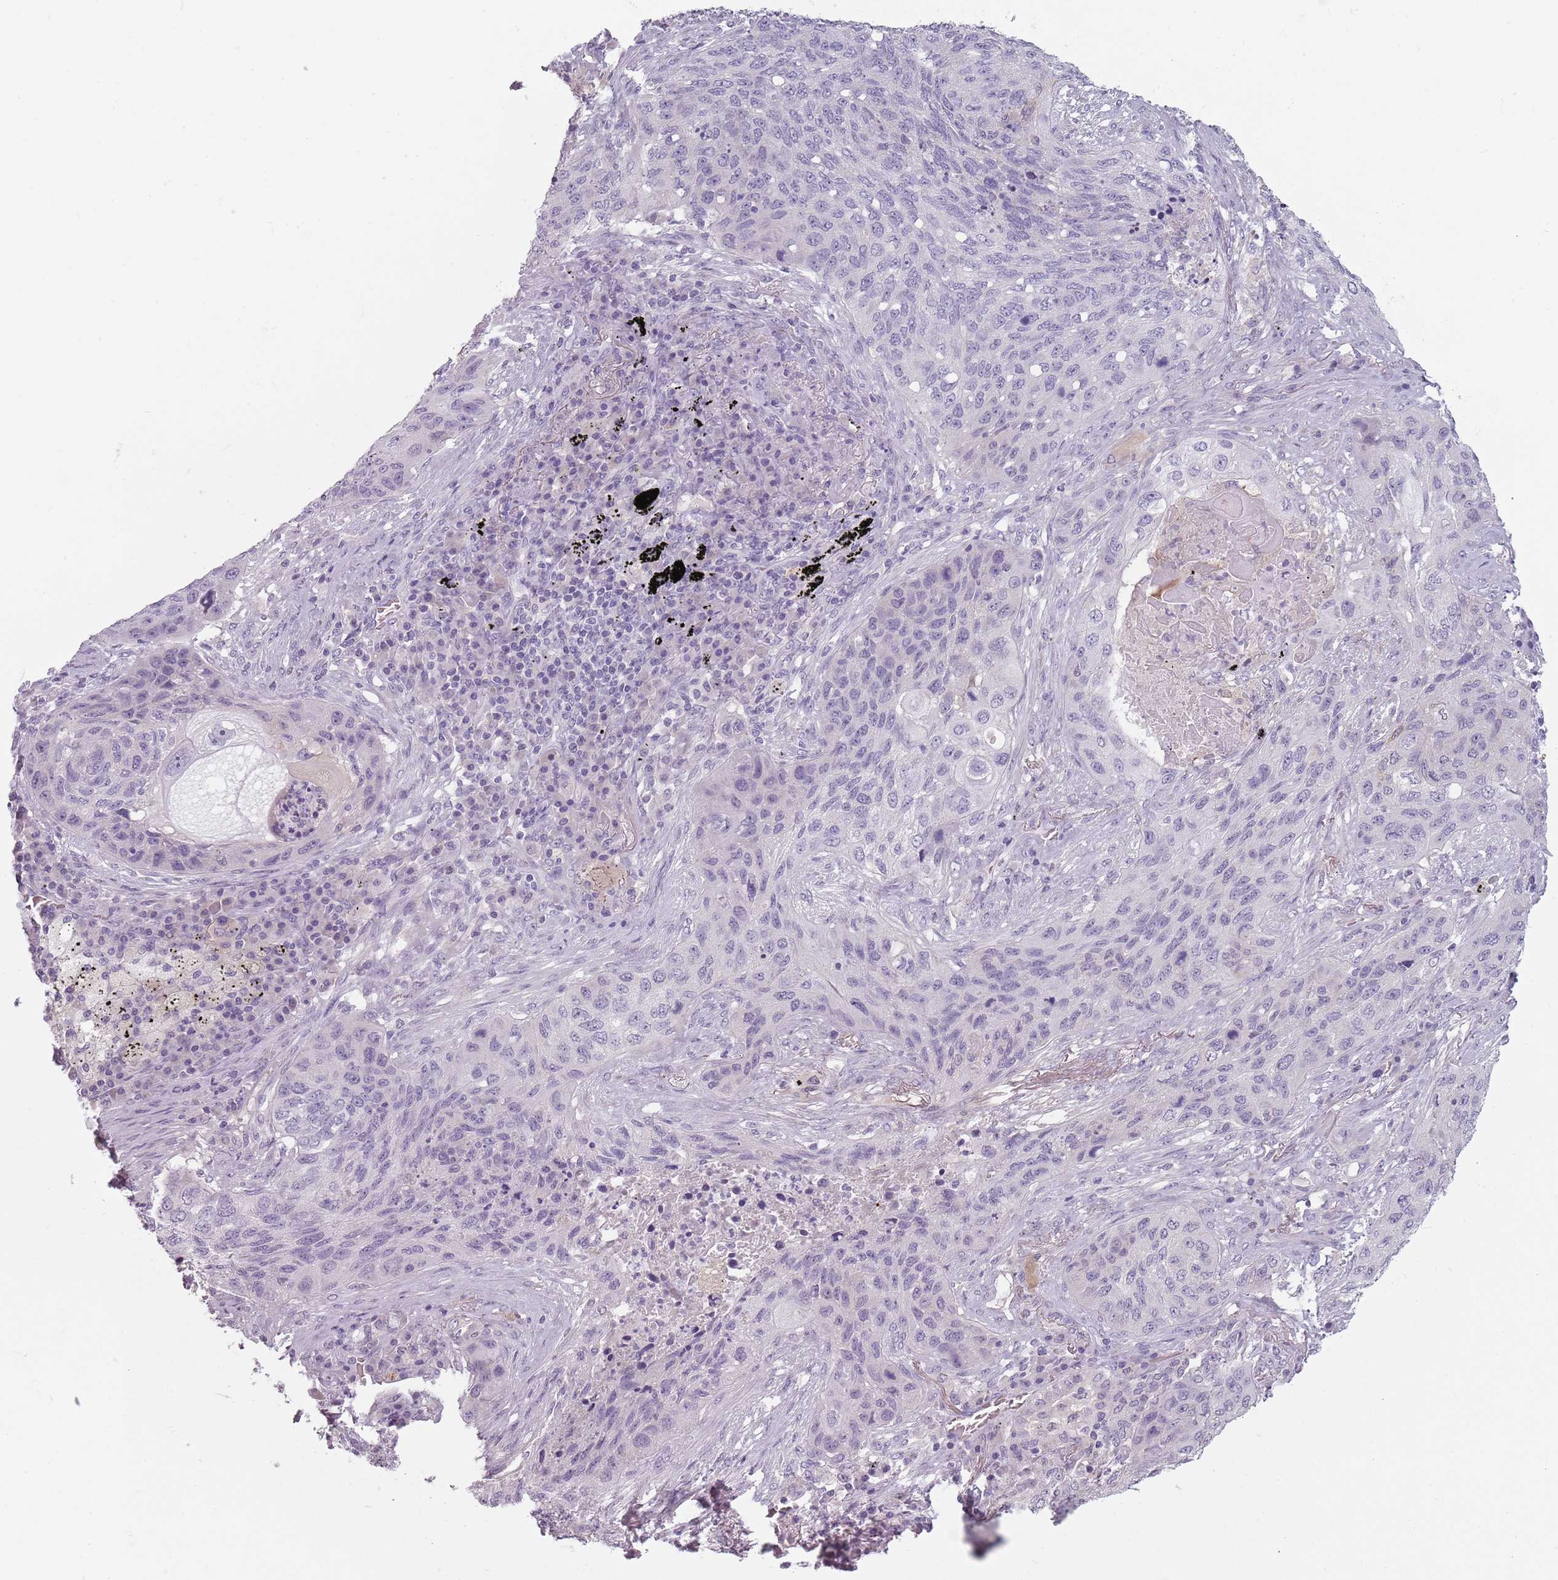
{"staining": {"intensity": "negative", "quantity": "none", "location": "none"}, "tissue": "lung cancer", "cell_type": "Tumor cells", "image_type": "cancer", "snomed": [{"axis": "morphology", "description": "Squamous cell carcinoma, NOS"}, {"axis": "topography", "description": "Lung"}], "caption": "Photomicrograph shows no significant protein staining in tumor cells of lung cancer.", "gene": "CEP19", "patient": {"sex": "female", "age": 63}}